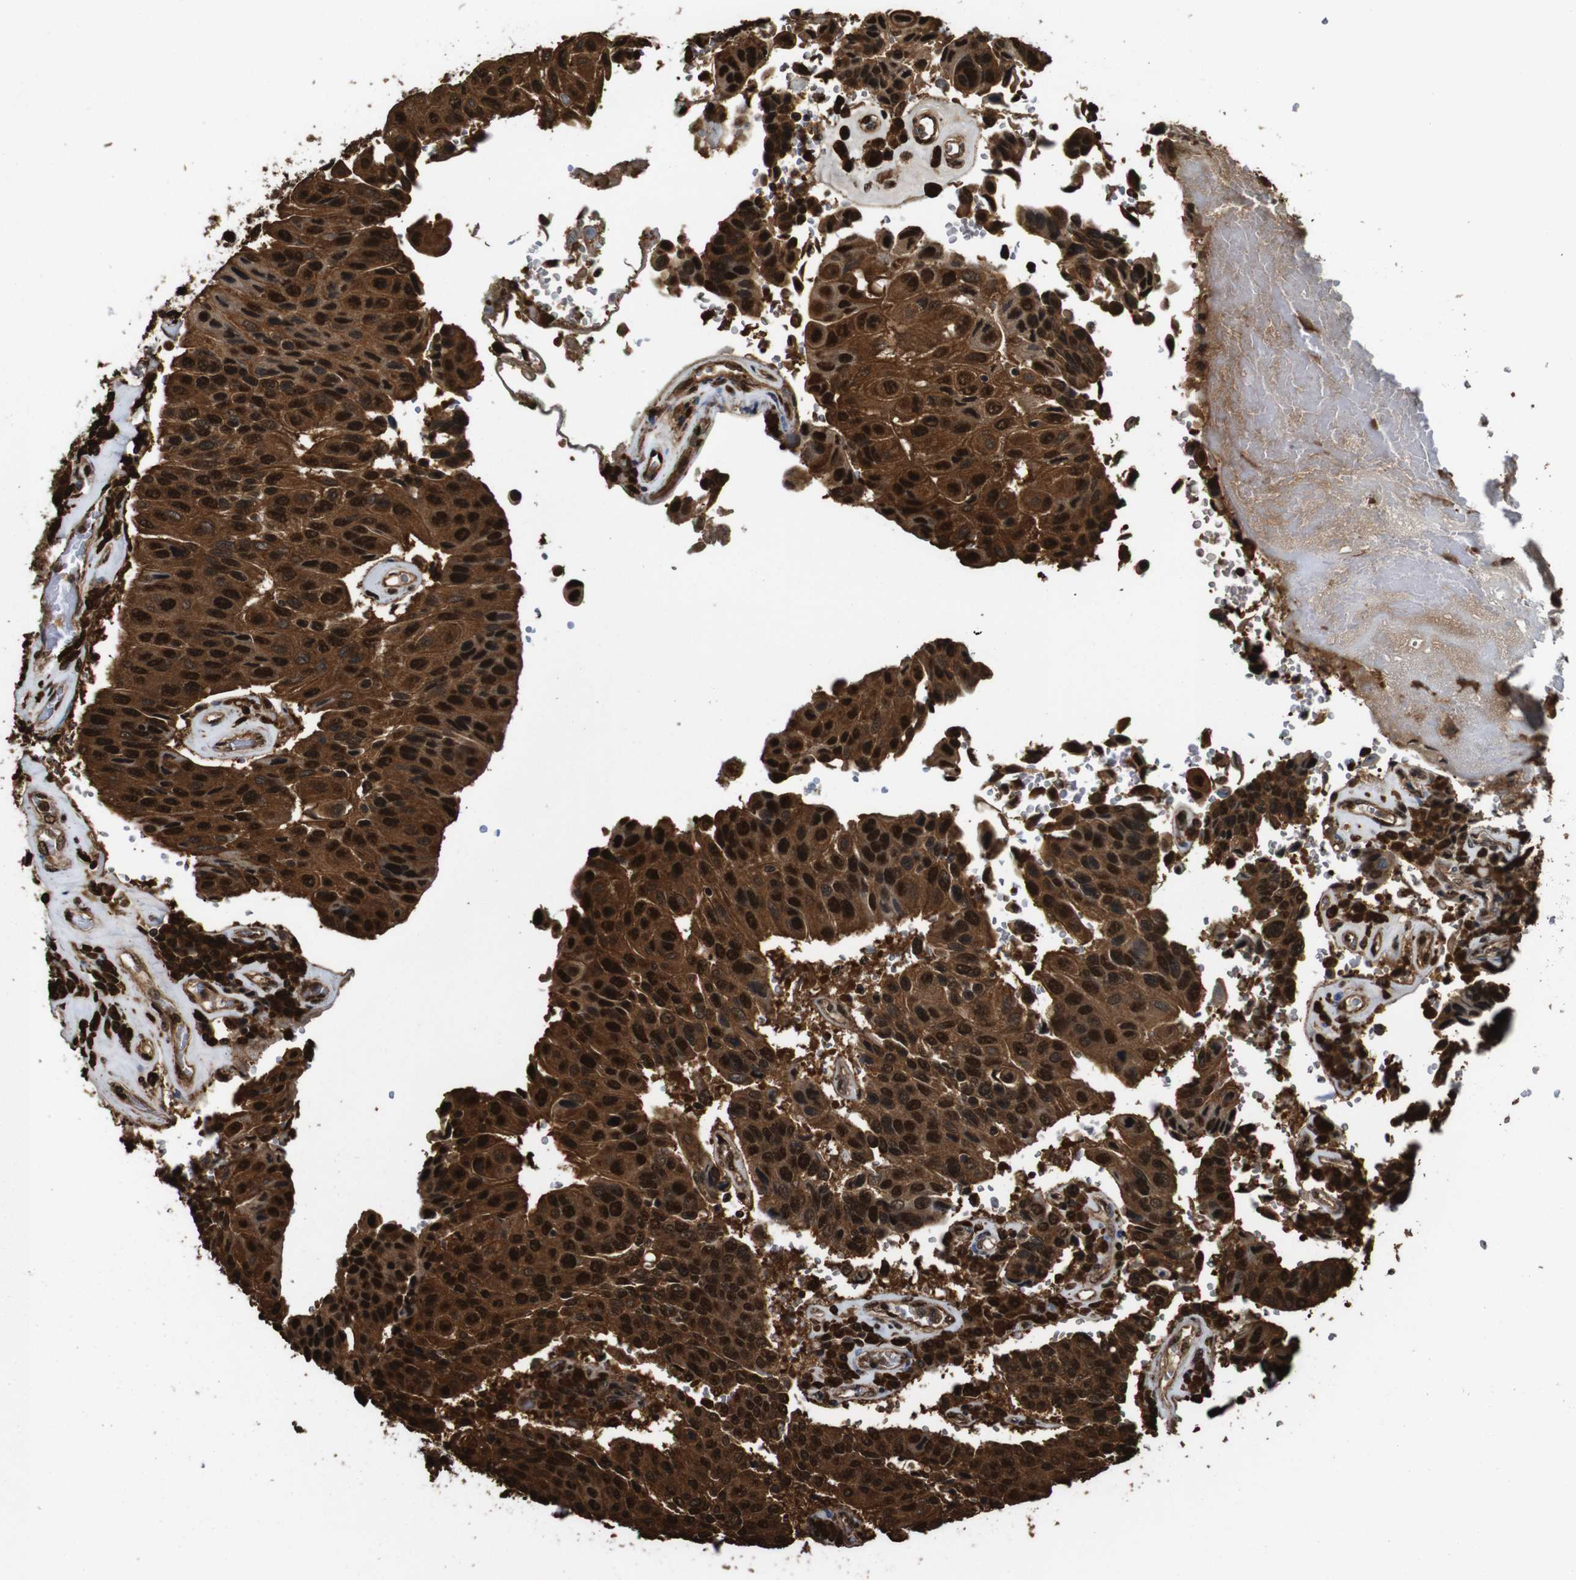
{"staining": {"intensity": "strong", "quantity": ">75%", "location": "cytoplasmic/membranous,nuclear"}, "tissue": "urothelial cancer", "cell_type": "Tumor cells", "image_type": "cancer", "snomed": [{"axis": "morphology", "description": "Urothelial carcinoma, High grade"}, {"axis": "topography", "description": "Urinary bladder"}], "caption": "This is an image of immunohistochemistry (IHC) staining of urothelial cancer, which shows strong expression in the cytoplasmic/membranous and nuclear of tumor cells.", "gene": "VCP", "patient": {"sex": "male", "age": 66}}